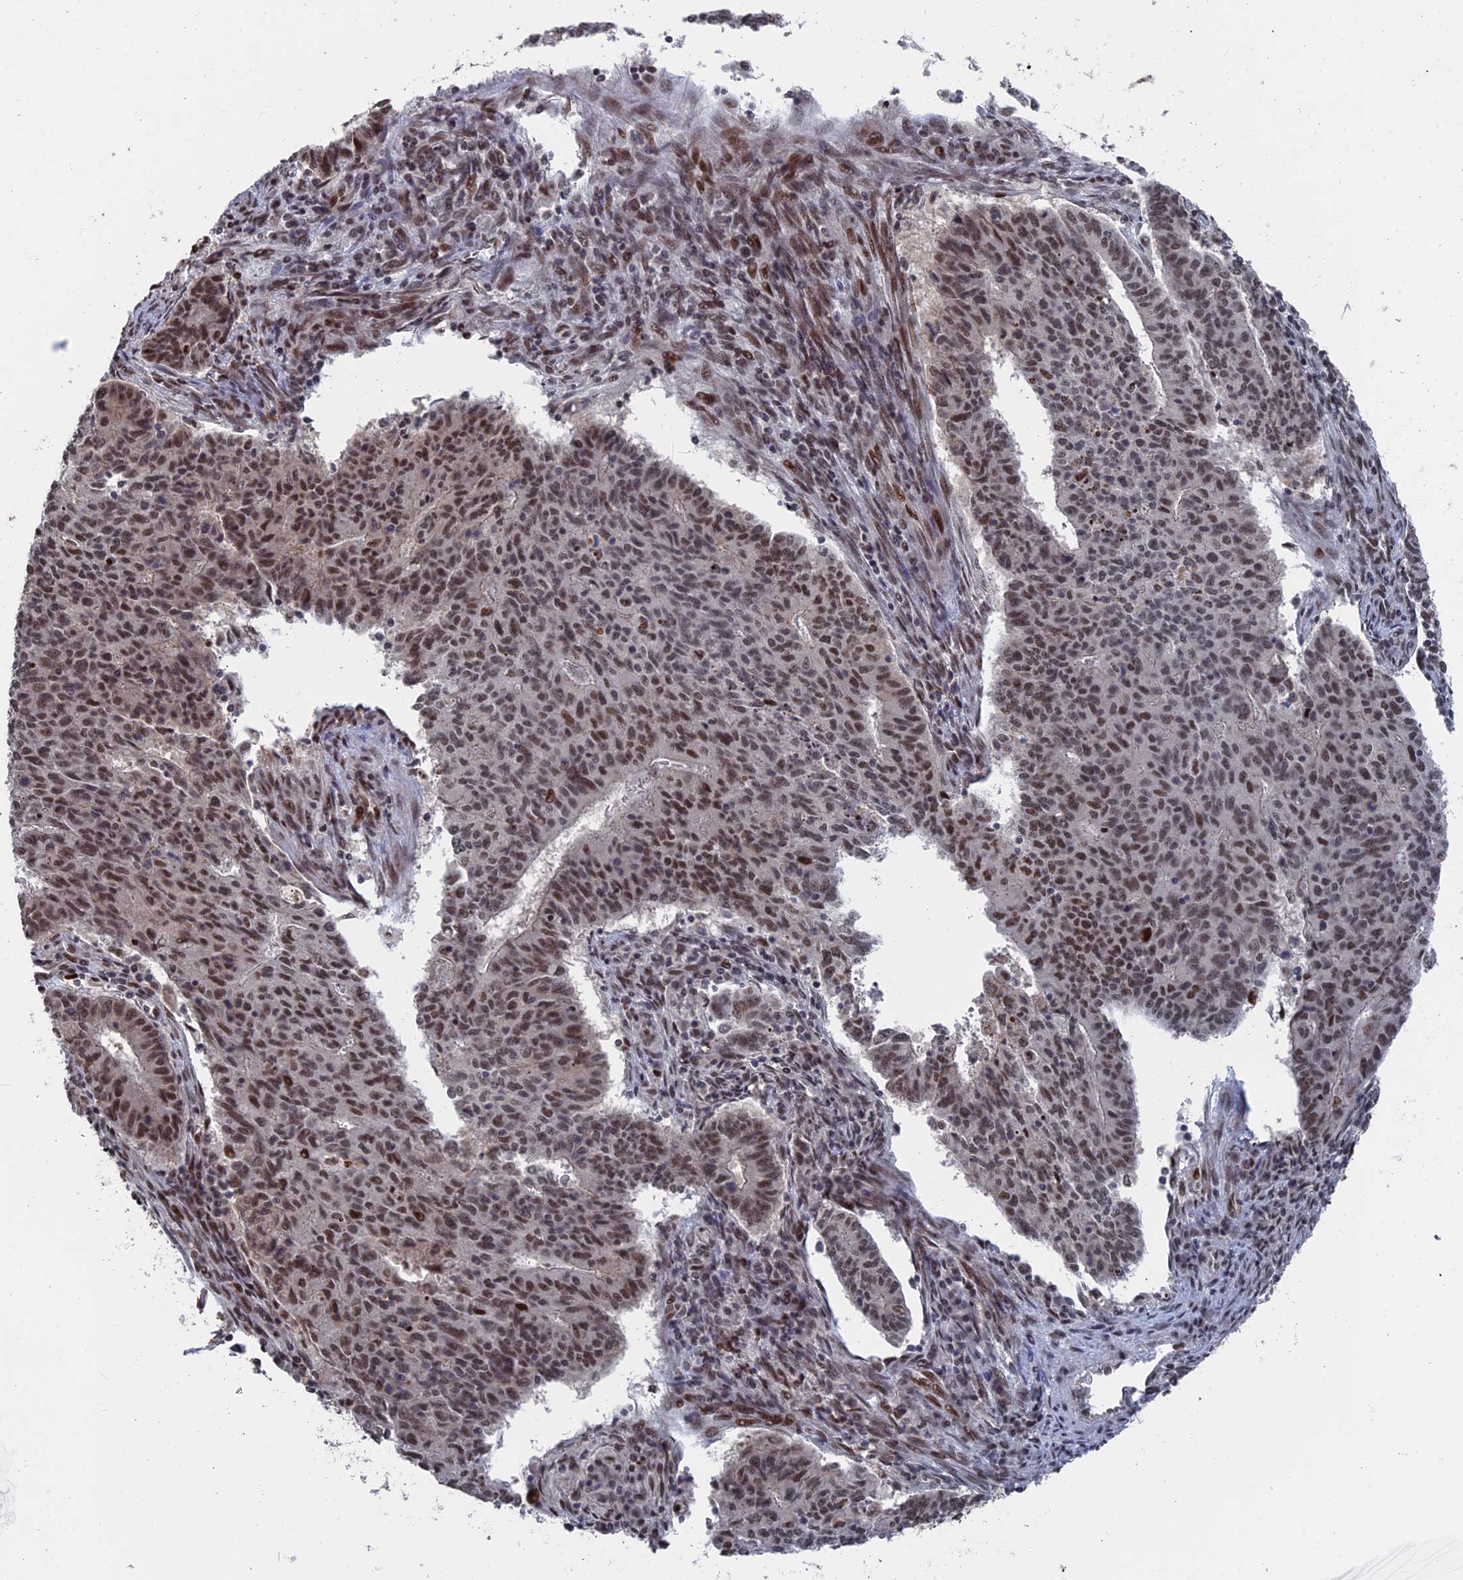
{"staining": {"intensity": "moderate", "quantity": "25%-75%", "location": "nuclear"}, "tissue": "endometrial cancer", "cell_type": "Tumor cells", "image_type": "cancer", "snomed": [{"axis": "morphology", "description": "Adenocarcinoma, NOS"}, {"axis": "topography", "description": "Endometrium"}], "caption": "Approximately 25%-75% of tumor cells in endometrial cancer (adenocarcinoma) reveal moderate nuclear protein positivity as visualized by brown immunohistochemical staining.", "gene": "NR2C2AP", "patient": {"sex": "female", "age": 59}}